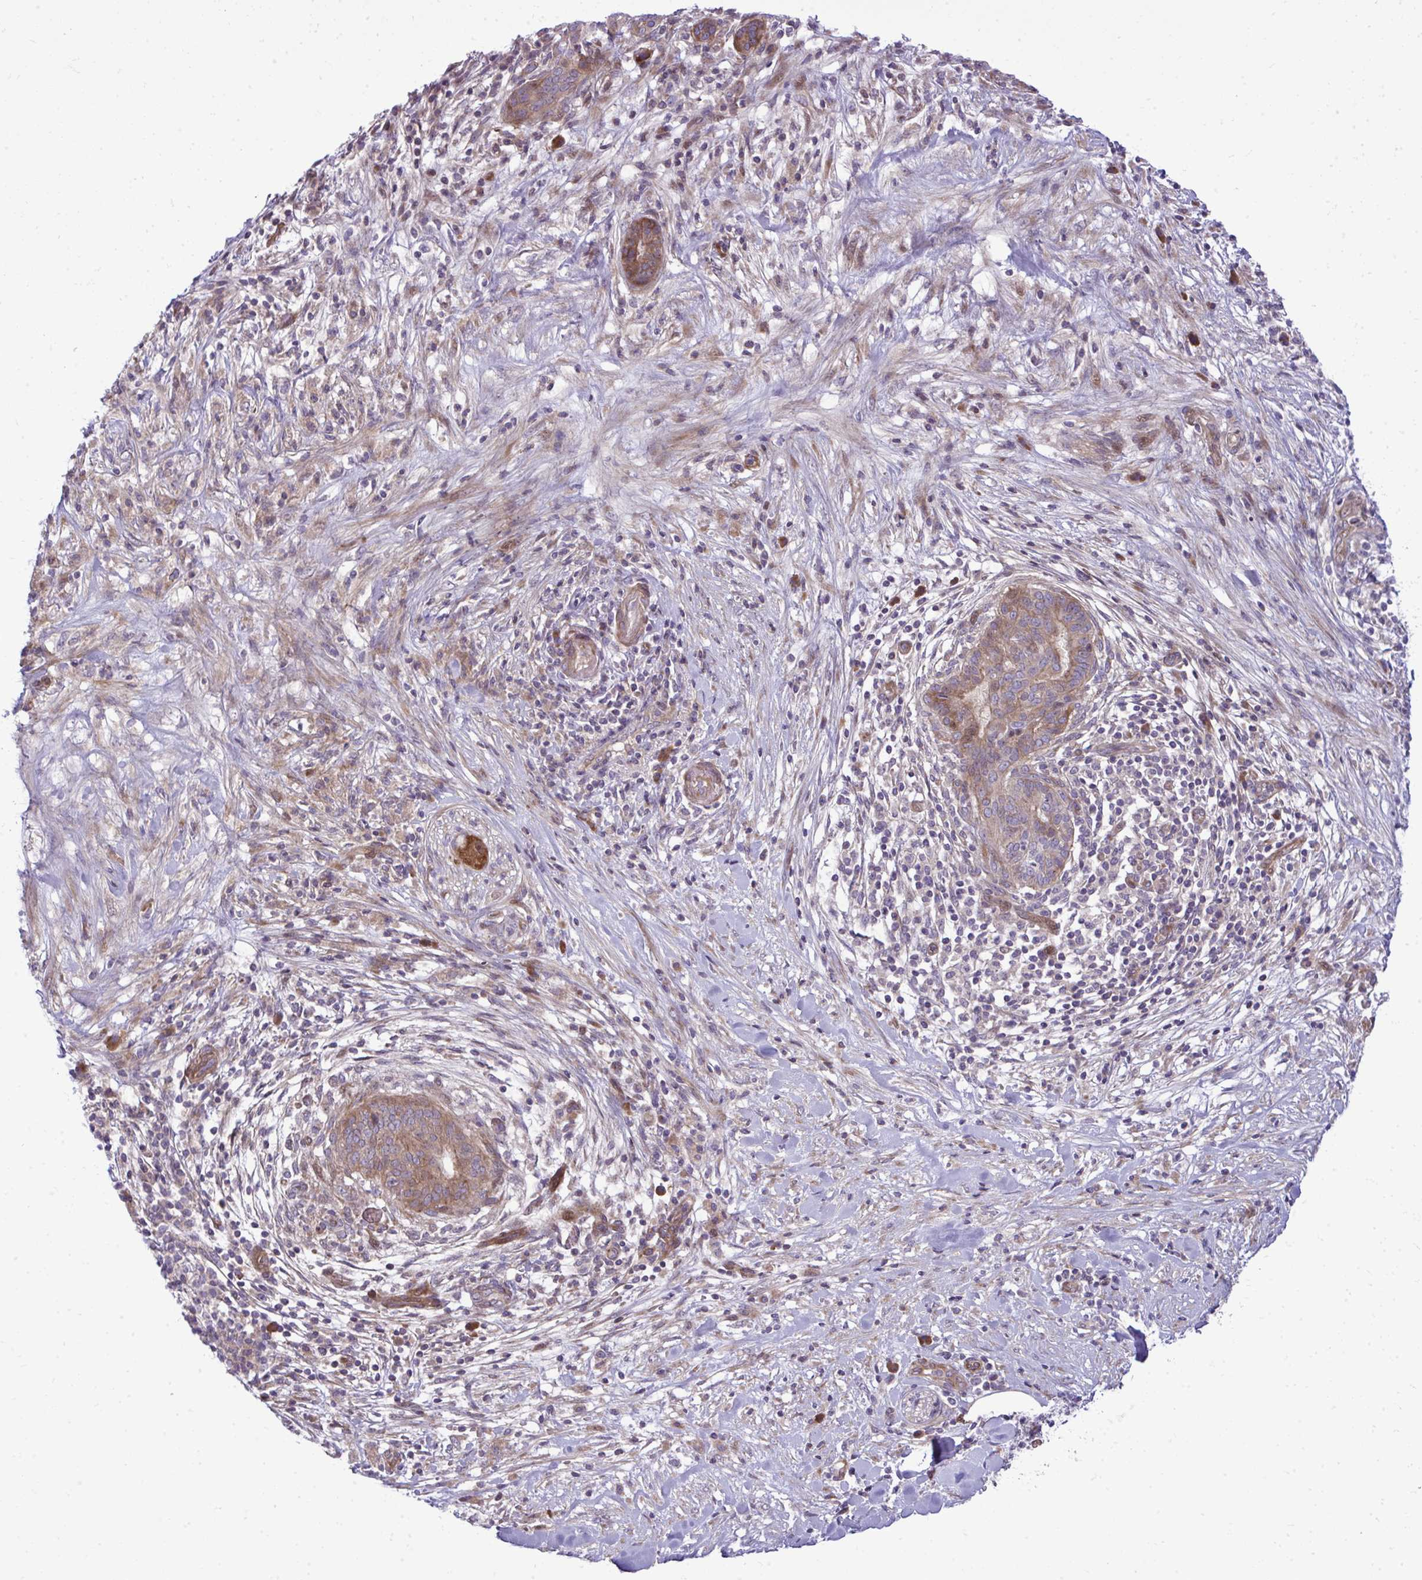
{"staining": {"intensity": "moderate", "quantity": ">75%", "location": "cytoplasmic/membranous"}, "tissue": "pancreatic cancer", "cell_type": "Tumor cells", "image_type": "cancer", "snomed": [{"axis": "morphology", "description": "Adenocarcinoma, NOS"}, {"axis": "topography", "description": "Pancreas"}], "caption": "An immunohistochemistry image of tumor tissue is shown. Protein staining in brown shows moderate cytoplasmic/membranous positivity in adenocarcinoma (pancreatic) within tumor cells. (brown staining indicates protein expression, while blue staining denotes nuclei).", "gene": "ZSCAN9", "patient": {"sex": "male", "age": 44}}